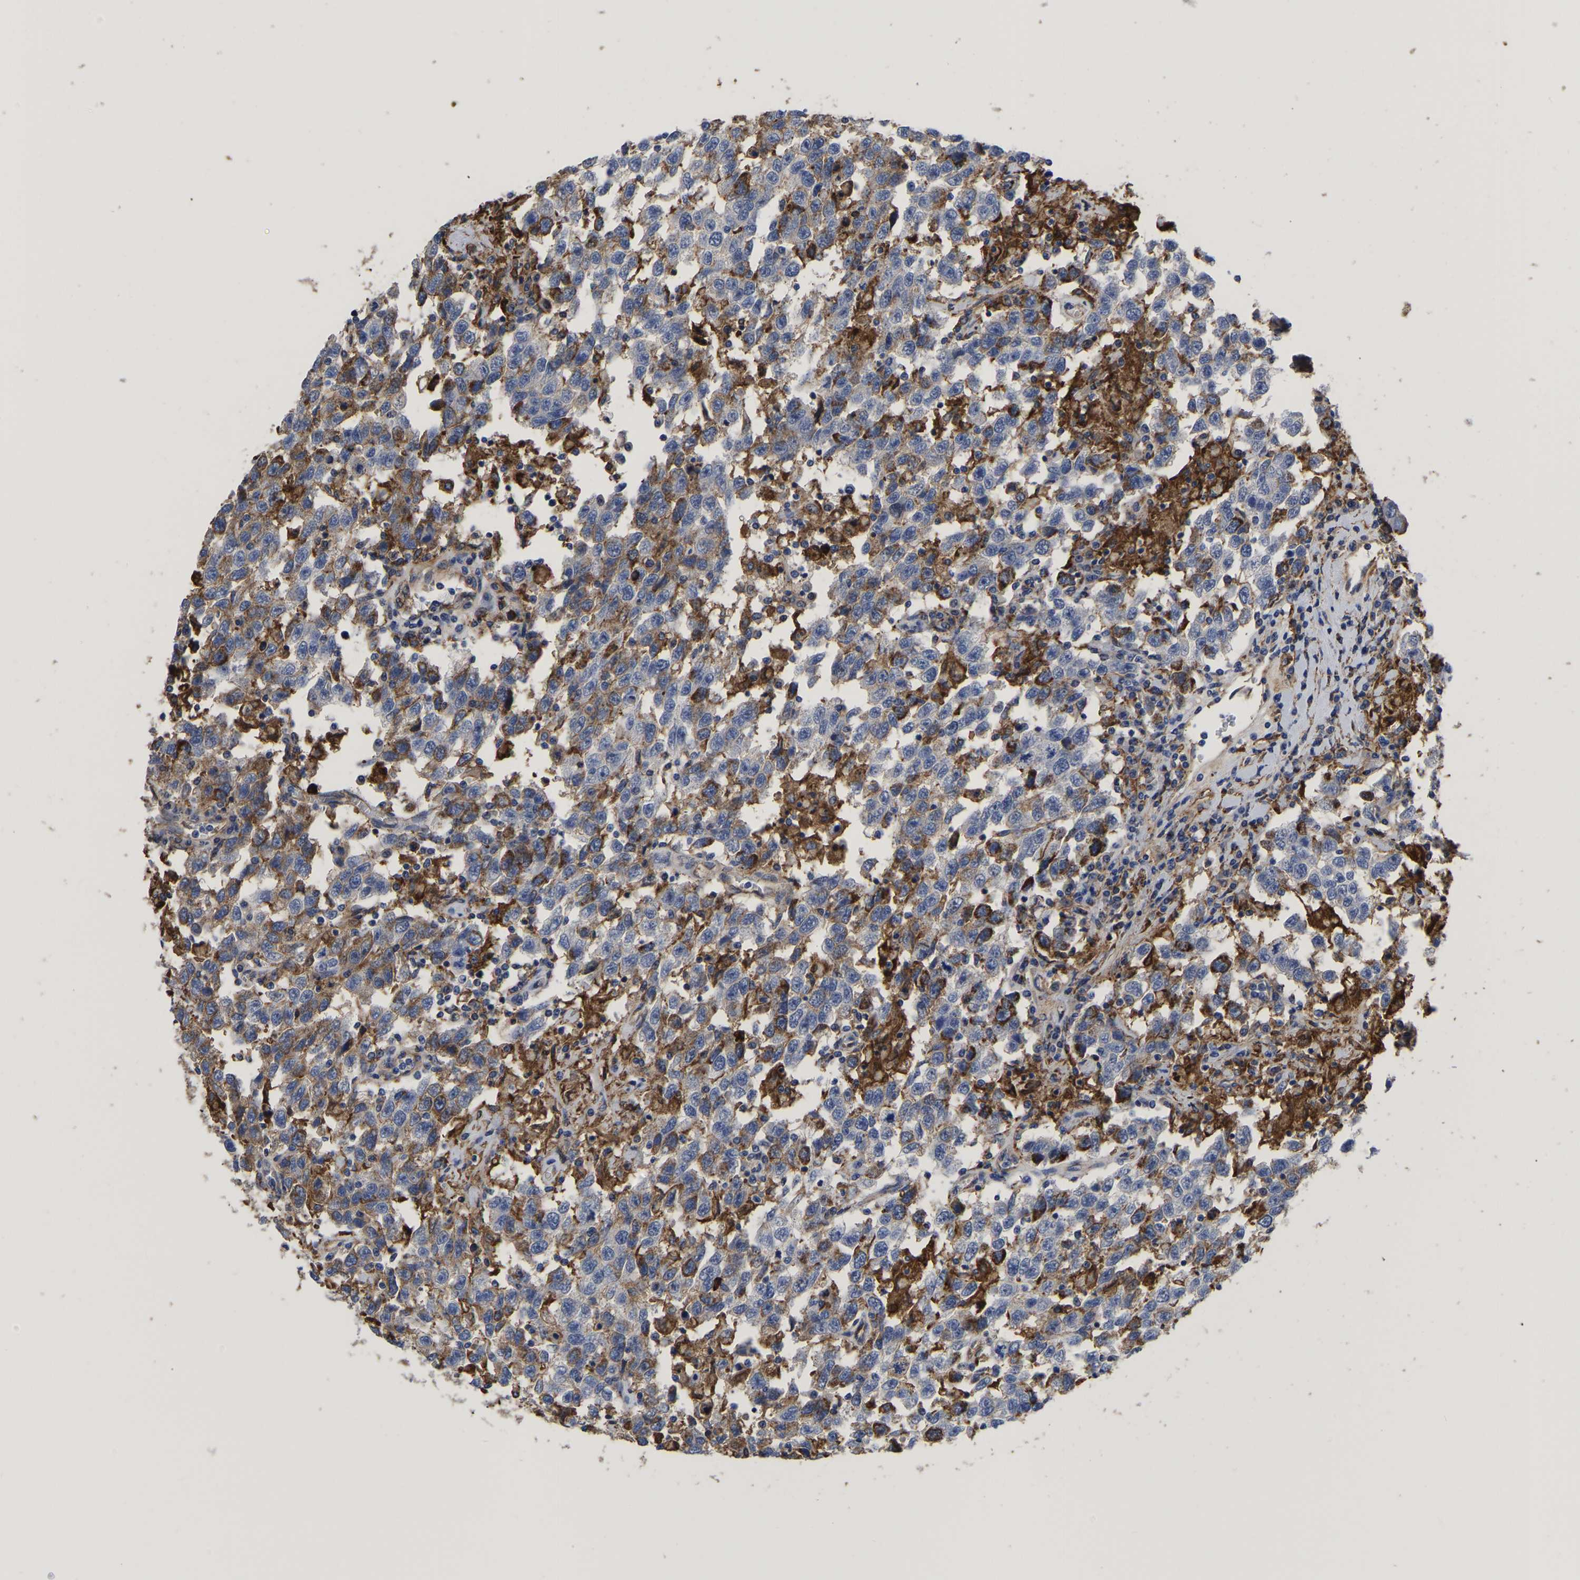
{"staining": {"intensity": "moderate", "quantity": "<25%", "location": "cytoplasmic/membranous"}, "tissue": "testis cancer", "cell_type": "Tumor cells", "image_type": "cancer", "snomed": [{"axis": "morphology", "description": "Seminoma, NOS"}, {"axis": "topography", "description": "Testis"}], "caption": "Protein expression analysis of human seminoma (testis) reveals moderate cytoplasmic/membranous expression in approximately <25% of tumor cells.", "gene": "LIF", "patient": {"sex": "male", "age": 41}}